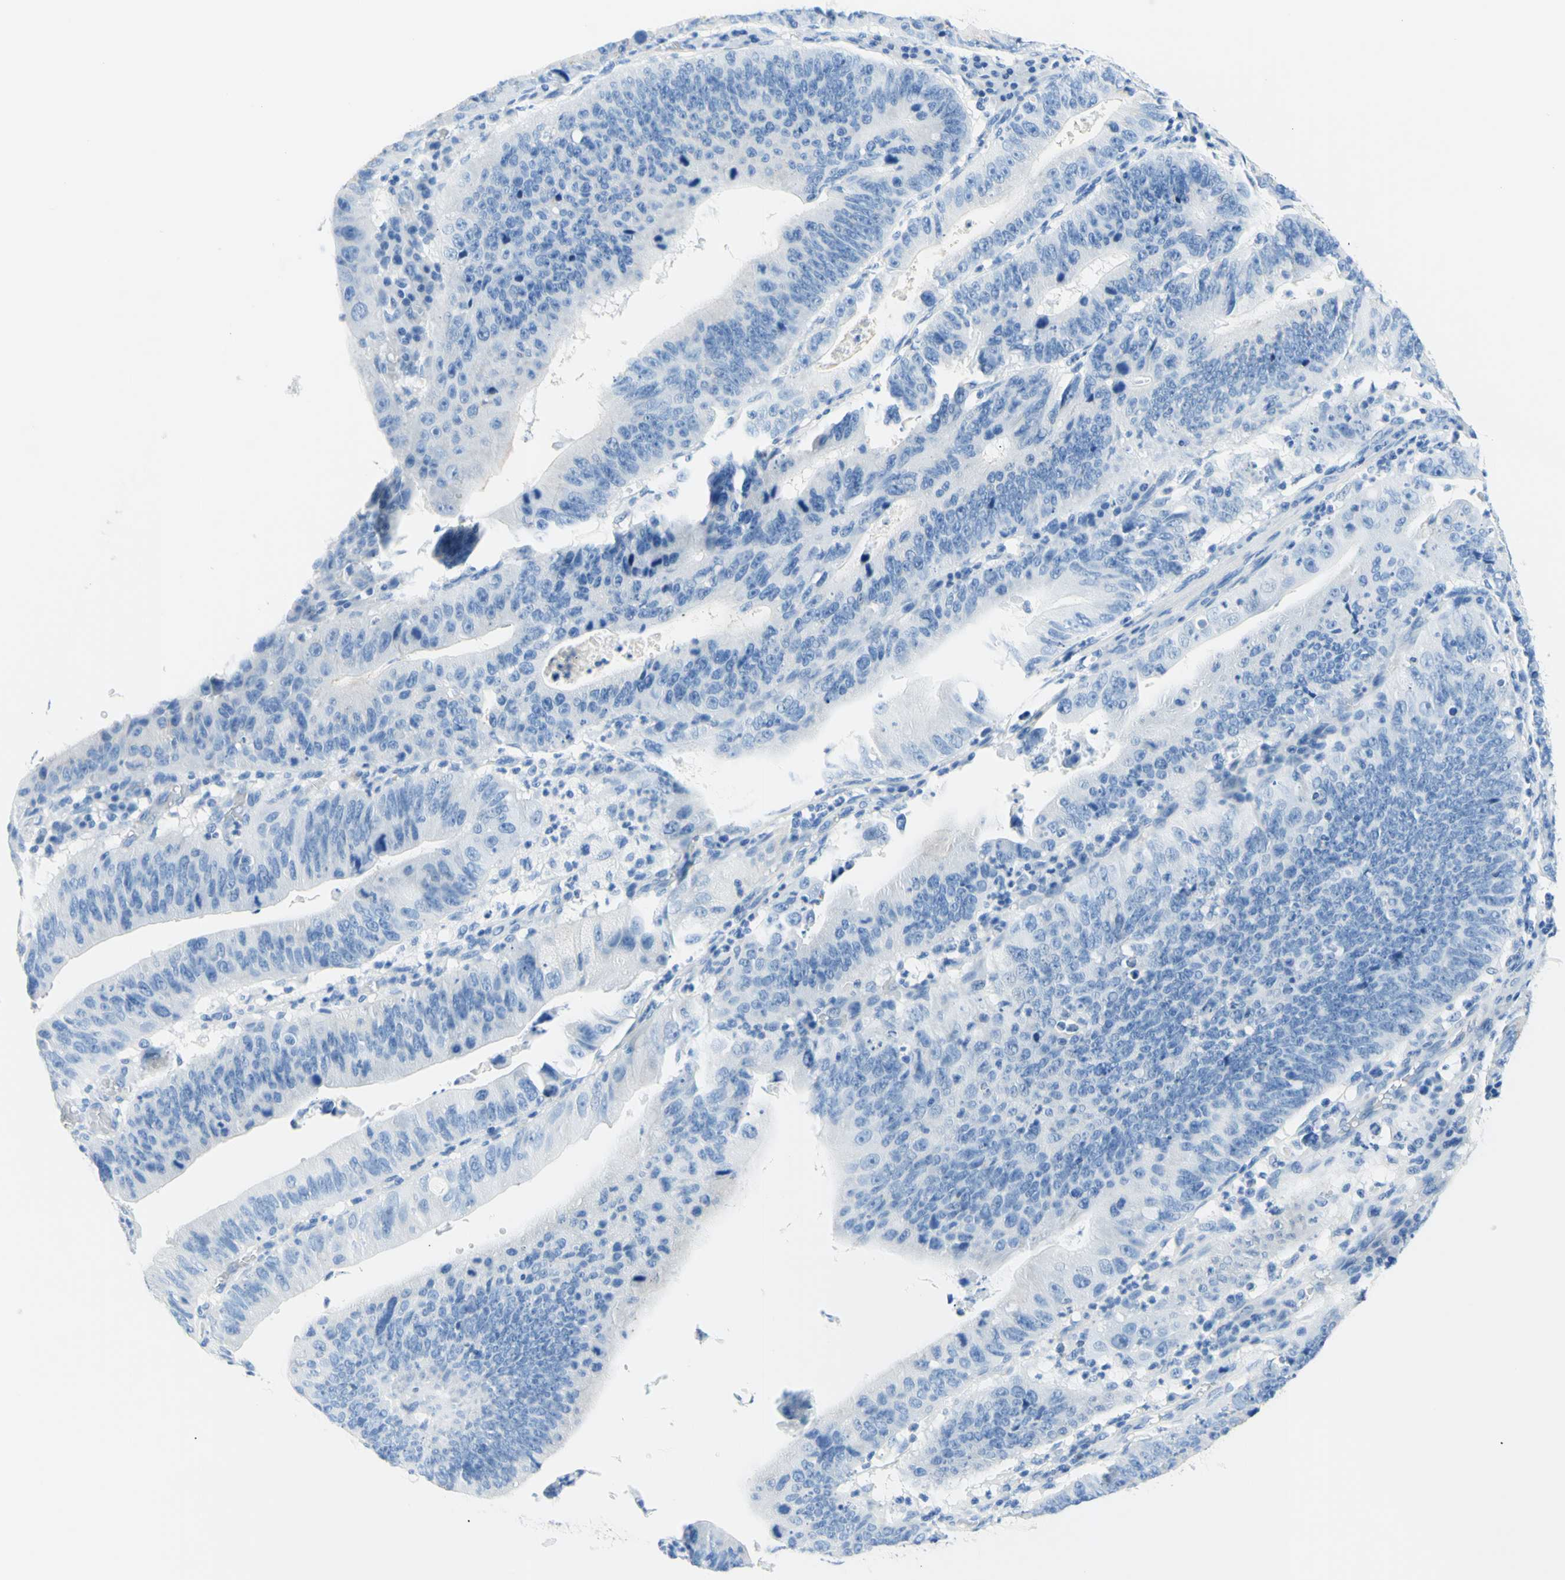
{"staining": {"intensity": "negative", "quantity": "none", "location": "none"}, "tissue": "stomach cancer", "cell_type": "Tumor cells", "image_type": "cancer", "snomed": [{"axis": "morphology", "description": "Adenocarcinoma, NOS"}, {"axis": "topography", "description": "Stomach"}], "caption": "This image is of stomach adenocarcinoma stained with immunohistochemistry to label a protein in brown with the nuclei are counter-stained blue. There is no expression in tumor cells. The staining was performed using DAB (3,3'-diaminobenzidine) to visualize the protein expression in brown, while the nuclei were stained in blue with hematoxylin (Magnification: 20x).", "gene": "MYH2", "patient": {"sex": "male", "age": 59}}